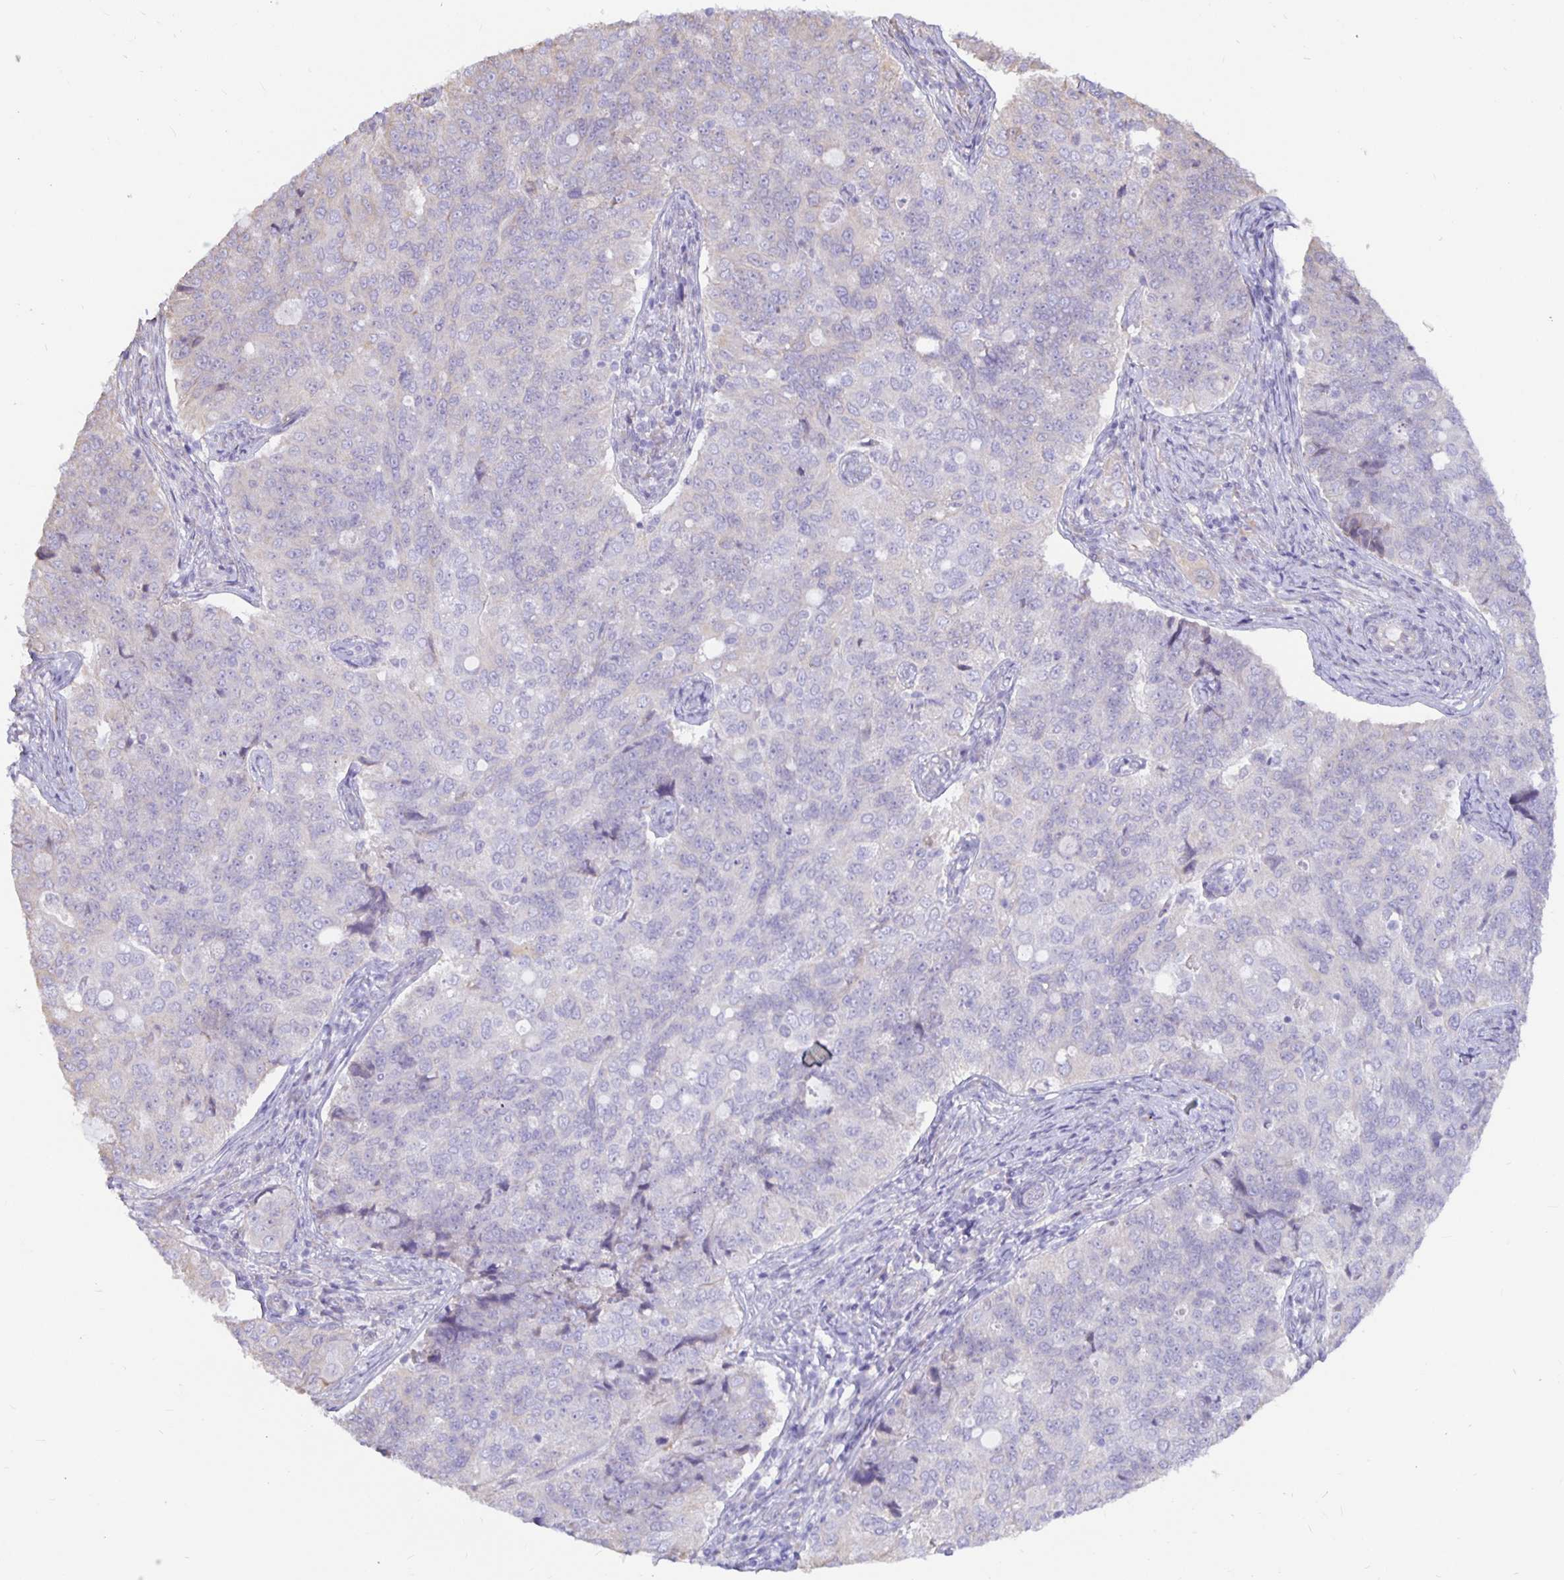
{"staining": {"intensity": "weak", "quantity": "<25%", "location": "cytoplasmic/membranous"}, "tissue": "endometrial cancer", "cell_type": "Tumor cells", "image_type": "cancer", "snomed": [{"axis": "morphology", "description": "Adenocarcinoma, NOS"}, {"axis": "topography", "description": "Endometrium"}], "caption": "IHC image of neoplastic tissue: endometrial cancer stained with DAB (3,3'-diaminobenzidine) reveals no significant protein positivity in tumor cells.", "gene": "DNAI2", "patient": {"sex": "female", "age": 43}}